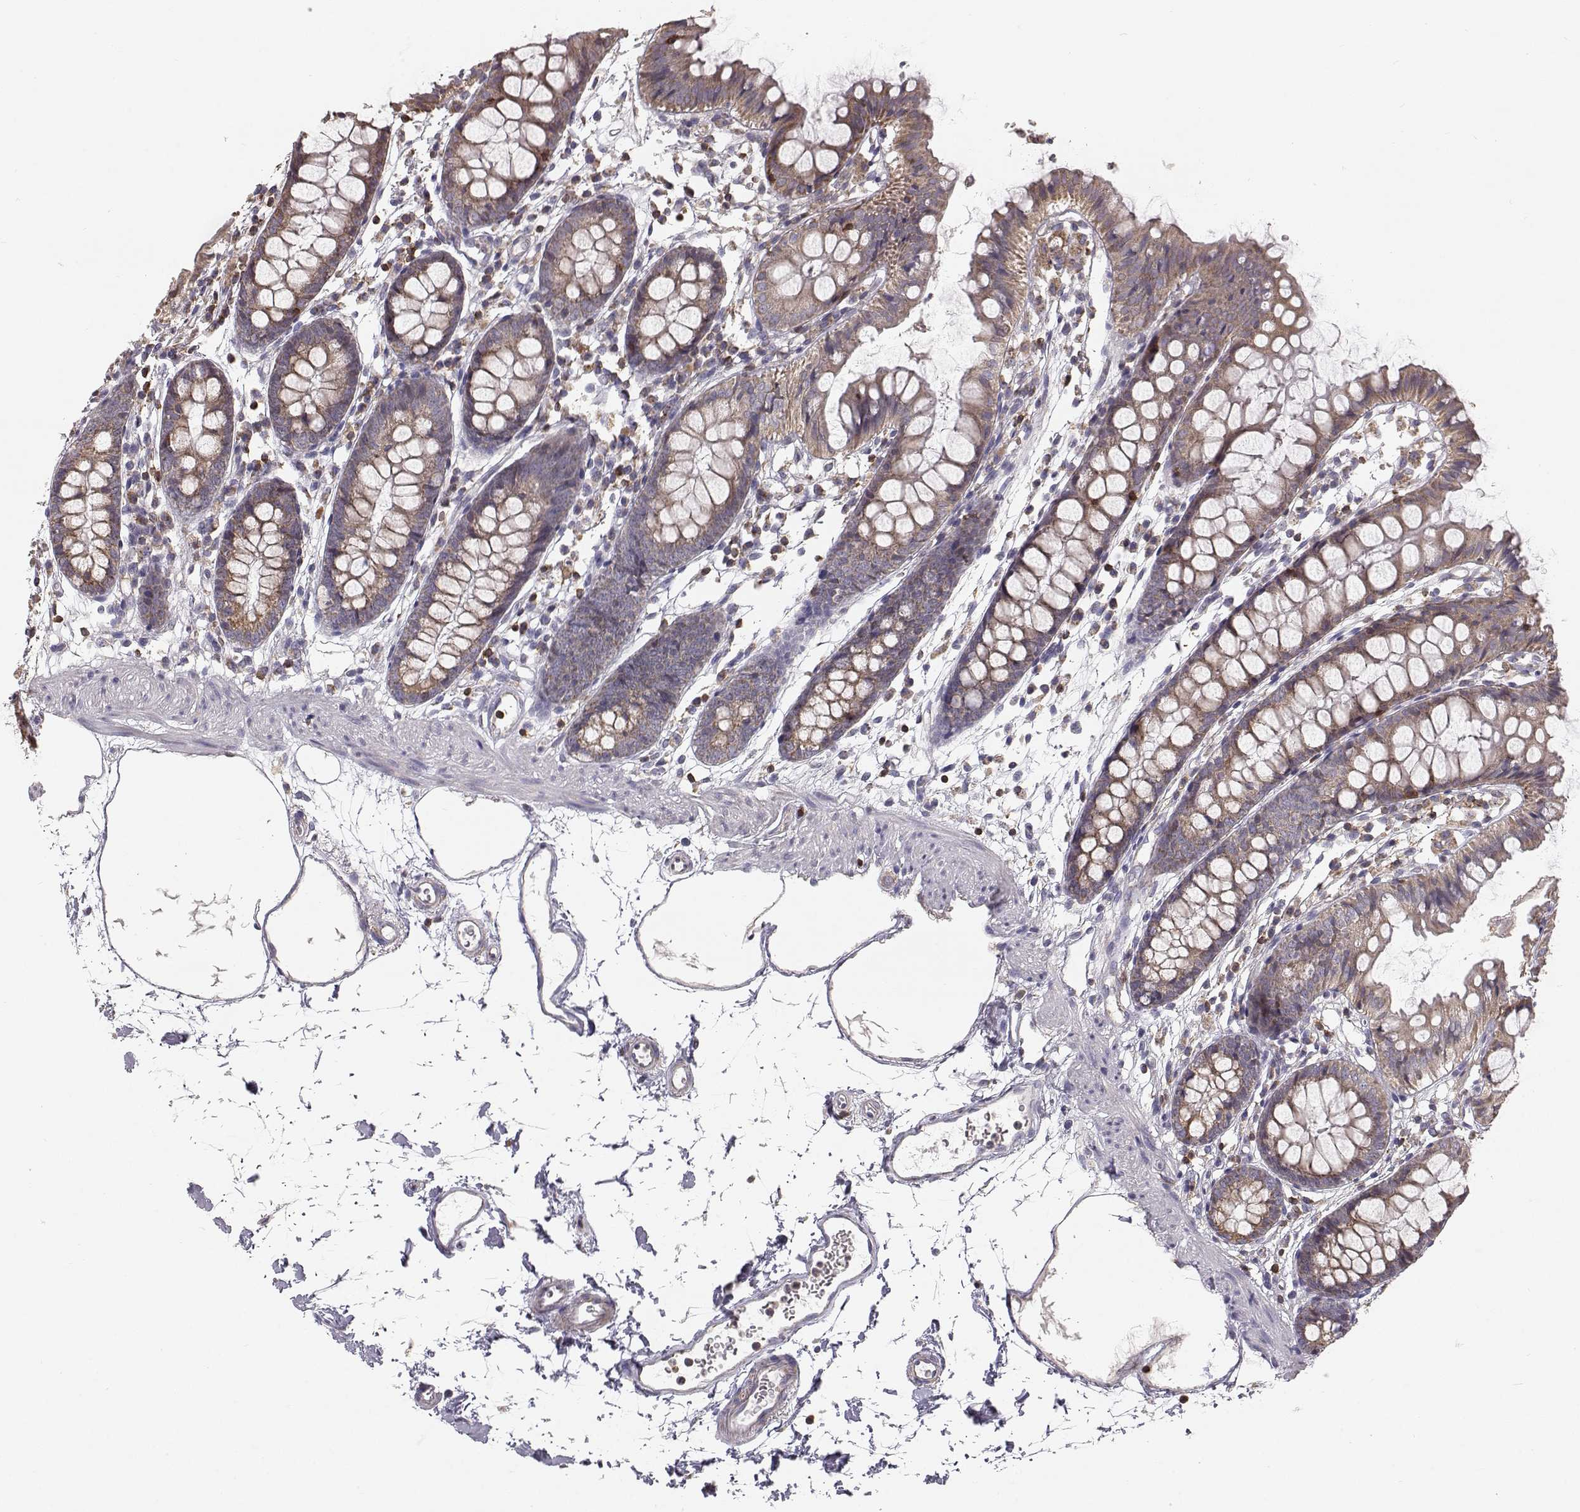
{"staining": {"intensity": "negative", "quantity": "none", "location": "none"}, "tissue": "colon", "cell_type": "Endothelial cells", "image_type": "normal", "snomed": [{"axis": "morphology", "description": "Normal tissue, NOS"}, {"axis": "topography", "description": "Colon"}], "caption": "Immunohistochemistry micrograph of benign colon: colon stained with DAB reveals no significant protein expression in endothelial cells.", "gene": "GRAP2", "patient": {"sex": "female", "age": 84}}